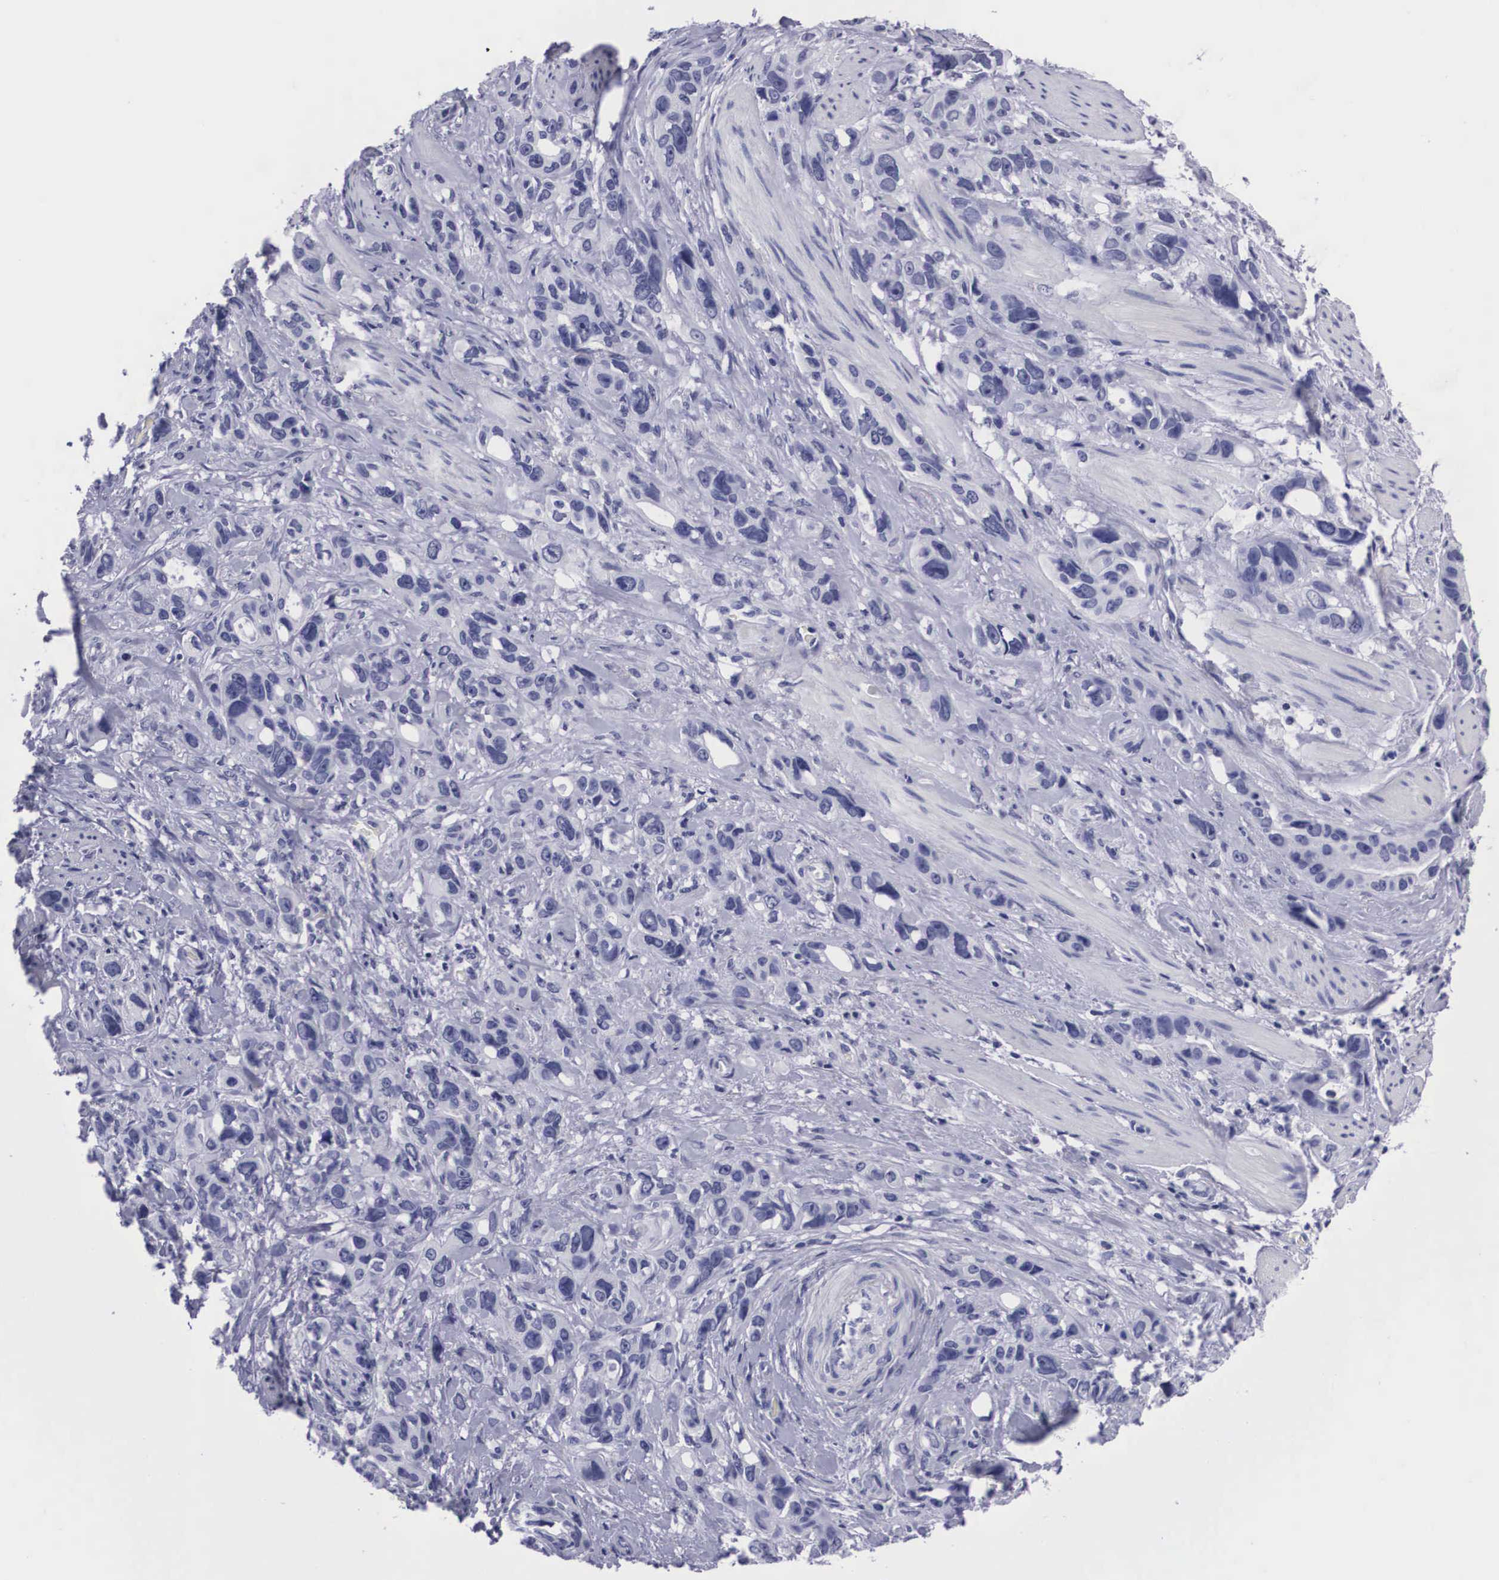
{"staining": {"intensity": "negative", "quantity": "none", "location": "none"}, "tissue": "stomach cancer", "cell_type": "Tumor cells", "image_type": "cancer", "snomed": [{"axis": "morphology", "description": "Adenocarcinoma, NOS"}, {"axis": "topography", "description": "Stomach, upper"}], "caption": "This is an IHC micrograph of adenocarcinoma (stomach). There is no staining in tumor cells.", "gene": "C22orf31", "patient": {"sex": "male", "age": 47}}